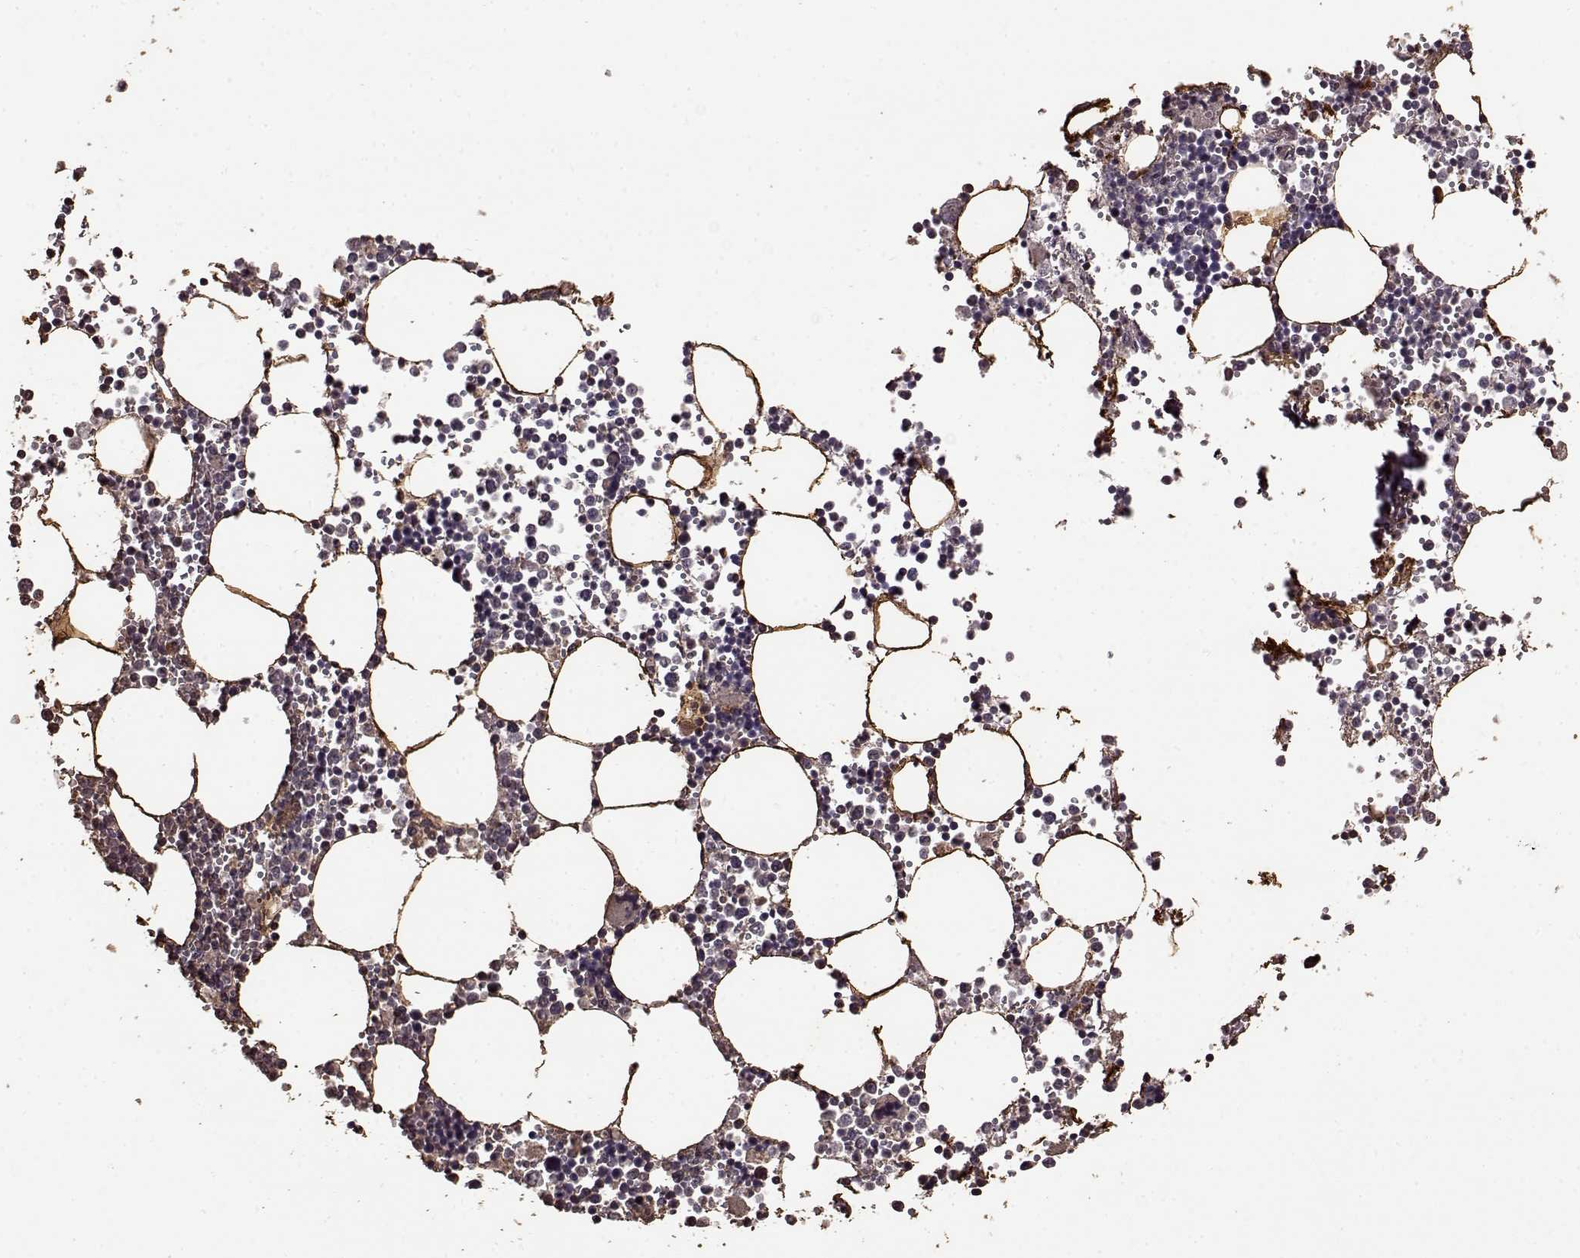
{"staining": {"intensity": "moderate", "quantity": "<25%", "location": "cytoplasmic/membranous"}, "tissue": "bone marrow", "cell_type": "Hematopoietic cells", "image_type": "normal", "snomed": [{"axis": "morphology", "description": "Normal tissue, NOS"}, {"axis": "topography", "description": "Bone marrow"}], "caption": "Immunohistochemistry staining of benign bone marrow, which reveals low levels of moderate cytoplasmic/membranous staining in about <25% of hematopoietic cells indicating moderate cytoplasmic/membranous protein positivity. The staining was performed using DAB (3,3'-diaminobenzidine) (brown) for protein detection and nuclei were counterstained in hematoxylin (blue).", "gene": "FBXW11", "patient": {"sex": "male", "age": 54}}